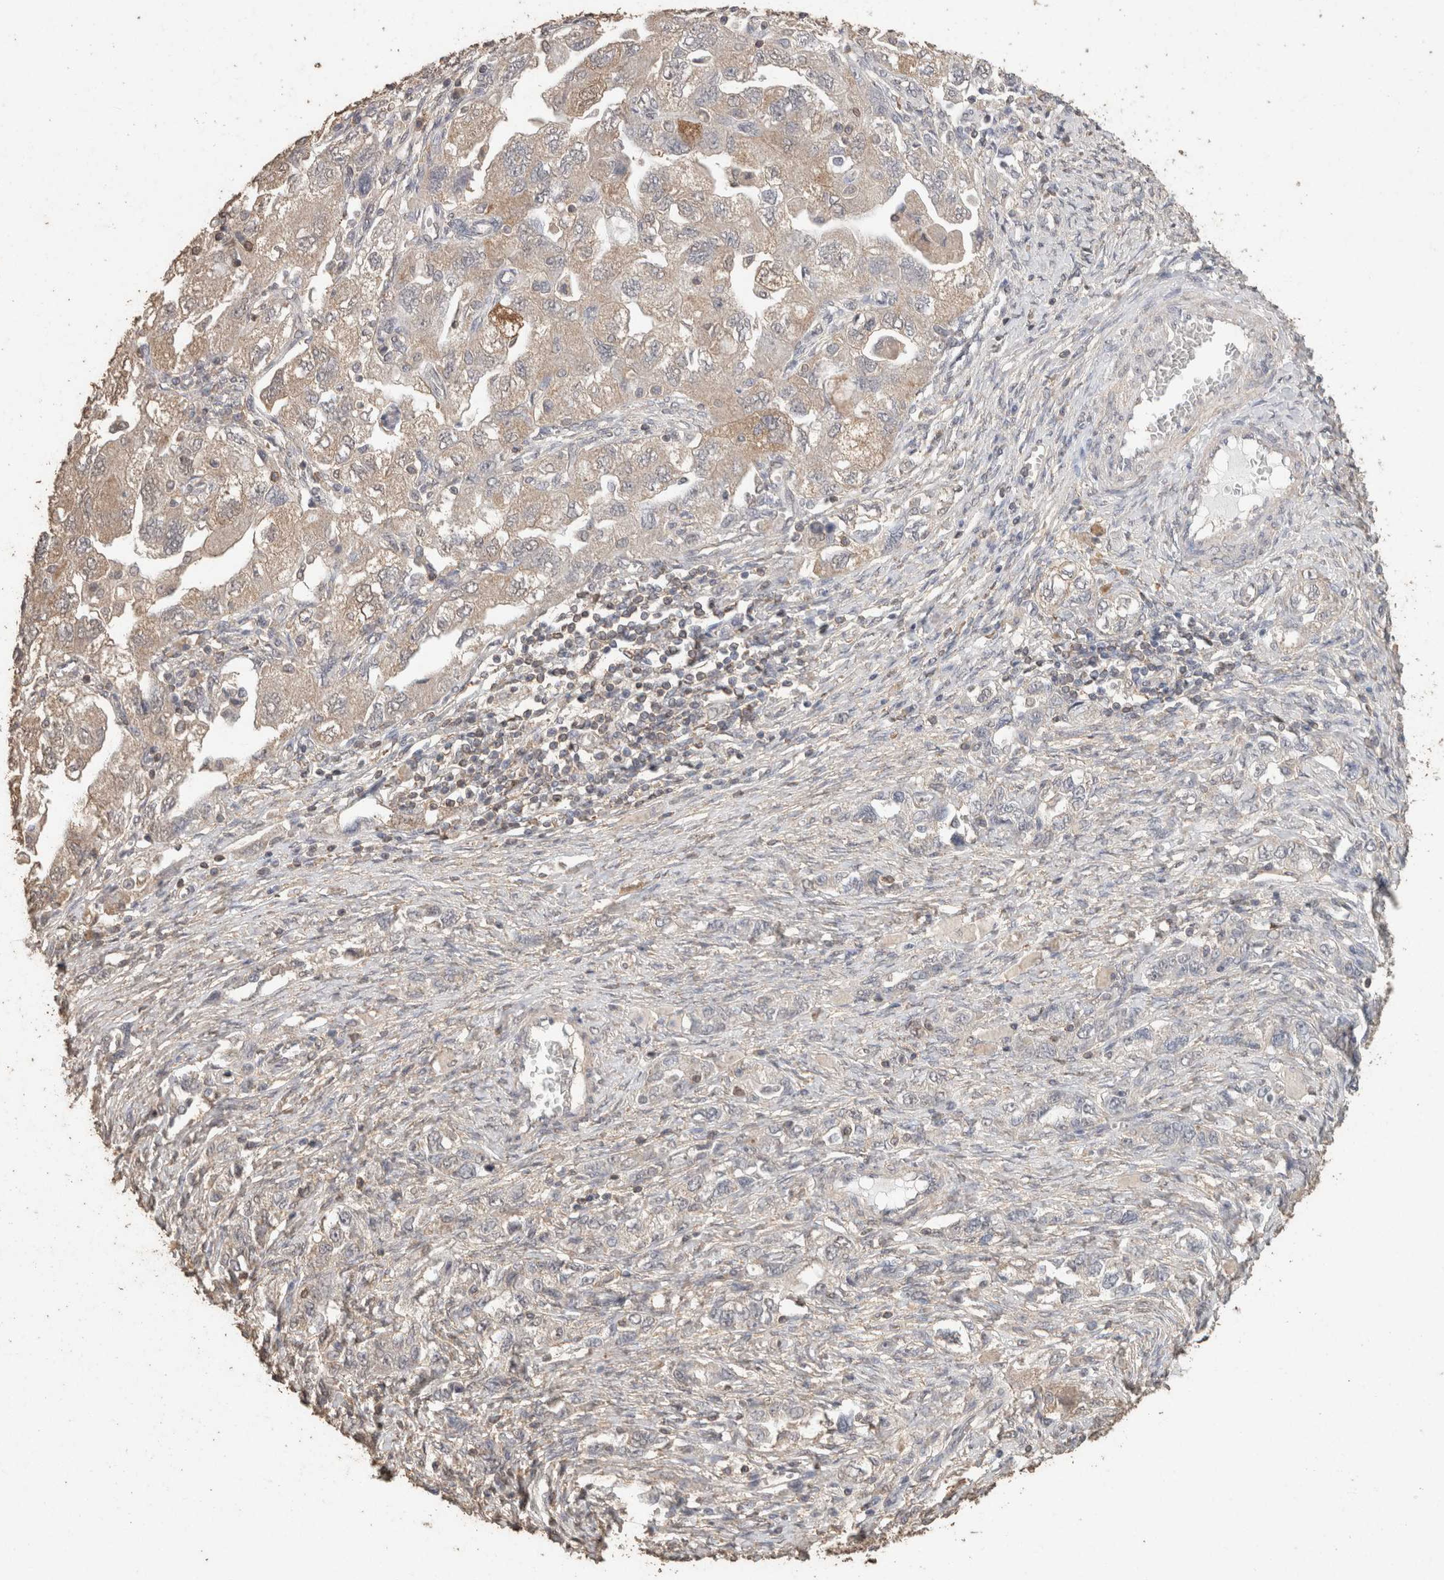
{"staining": {"intensity": "weak", "quantity": "<25%", "location": "cytoplasmic/membranous"}, "tissue": "ovarian cancer", "cell_type": "Tumor cells", "image_type": "cancer", "snomed": [{"axis": "morphology", "description": "Carcinoma, NOS"}, {"axis": "morphology", "description": "Cystadenocarcinoma, serous, NOS"}, {"axis": "topography", "description": "Ovary"}], "caption": "DAB immunohistochemical staining of ovarian cancer demonstrates no significant positivity in tumor cells. Nuclei are stained in blue.", "gene": "CX3CL1", "patient": {"sex": "female", "age": 69}}